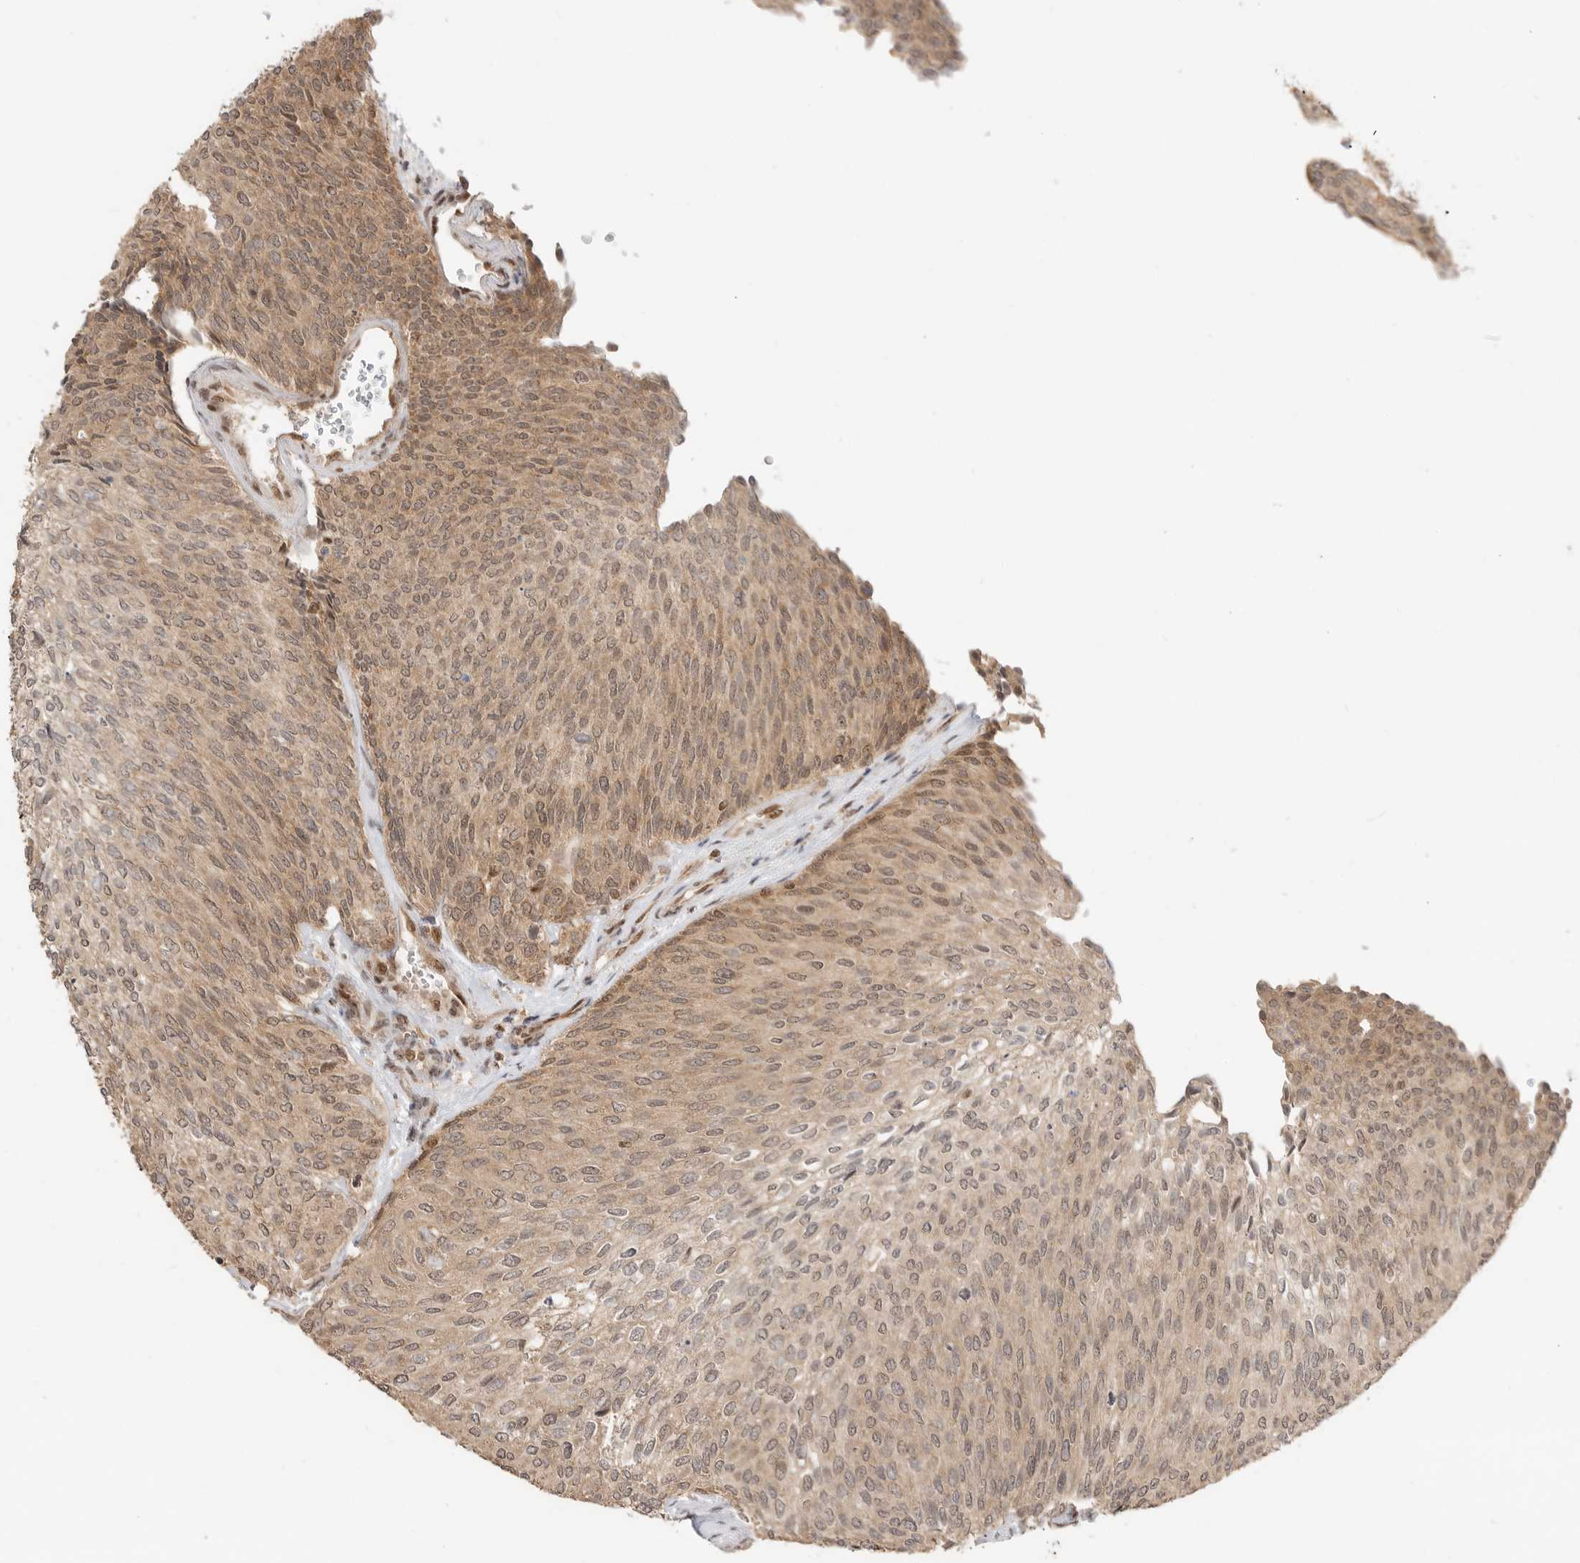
{"staining": {"intensity": "moderate", "quantity": ">75%", "location": "cytoplasmic/membranous"}, "tissue": "urothelial cancer", "cell_type": "Tumor cells", "image_type": "cancer", "snomed": [{"axis": "morphology", "description": "Urothelial carcinoma, Low grade"}, {"axis": "topography", "description": "Urinary bladder"}], "caption": "Protein expression analysis of human urothelial cancer reveals moderate cytoplasmic/membranous expression in approximately >75% of tumor cells. (DAB (3,3'-diaminobenzidine) IHC, brown staining for protein, blue staining for nuclei).", "gene": "ALKAL1", "patient": {"sex": "female", "age": 79}}